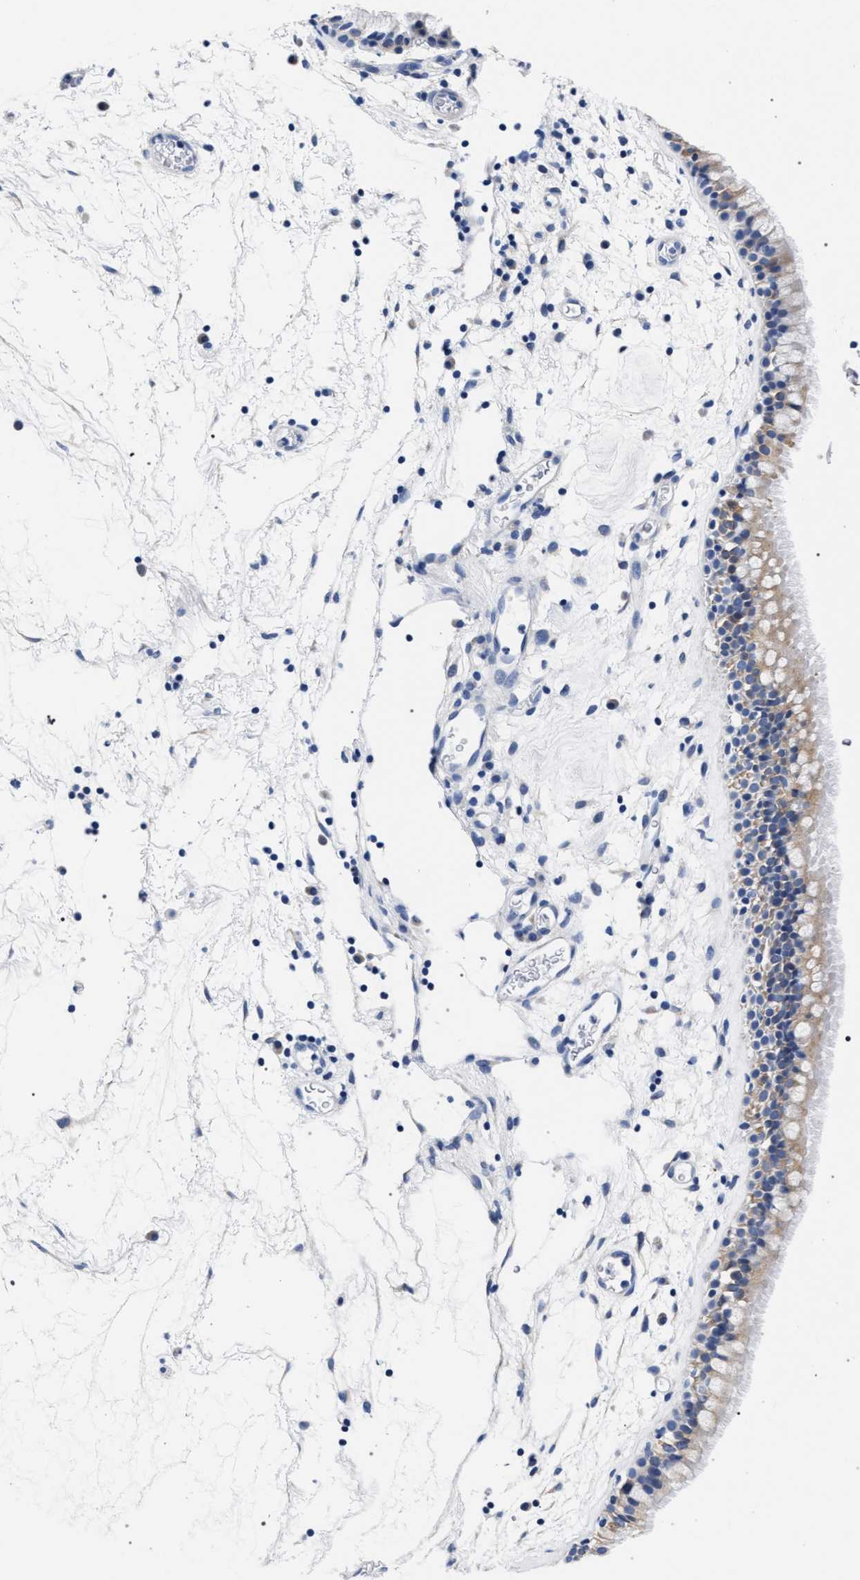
{"staining": {"intensity": "moderate", "quantity": "<25%", "location": "cytoplasmic/membranous"}, "tissue": "nasopharynx", "cell_type": "Respiratory epithelial cells", "image_type": "normal", "snomed": [{"axis": "morphology", "description": "Normal tissue, NOS"}, {"axis": "morphology", "description": "Inflammation, NOS"}, {"axis": "topography", "description": "Nasopharynx"}], "caption": "High-magnification brightfield microscopy of normal nasopharynx stained with DAB (brown) and counterstained with hematoxylin (blue). respiratory epithelial cells exhibit moderate cytoplasmic/membranous staining is identified in about<25% of cells. Using DAB (brown) and hematoxylin (blue) stains, captured at high magnification using brightfield microscopy.", "gene": "AKAP4", "patient": {"sex": "male", "age": 48}}